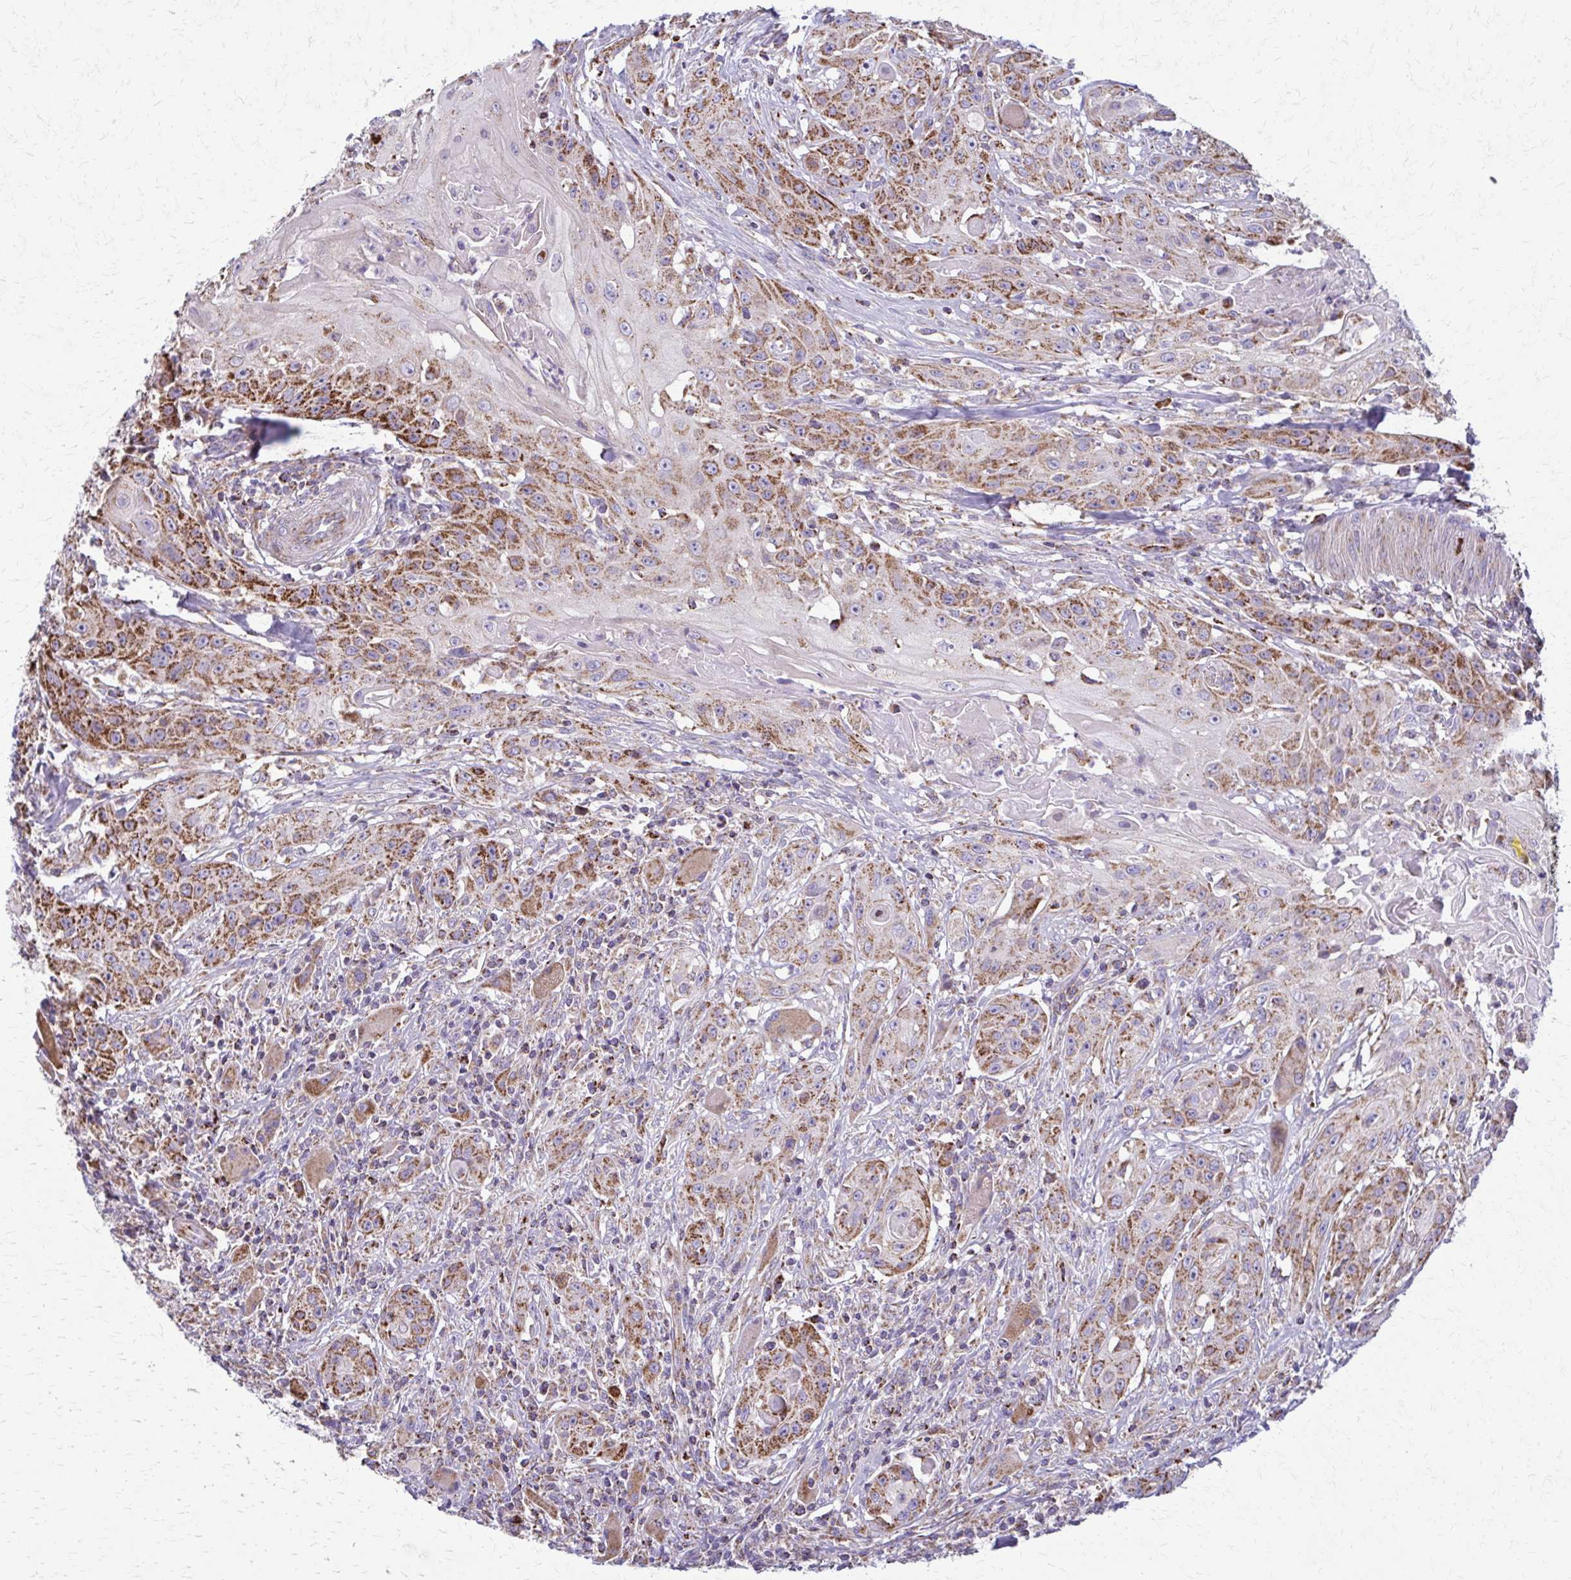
{"staining": {"intensity": "moderate", "quantity": ">75%", "location": "cytoplasmic/membranous"}, "tissue": "head and neck cancer", "cell_type": "Tumor cells", "image_type": "cancer", "snomed": [{"axis": "morphology", "description": "Squamous cell carcinoma, NOS"}, {"axis": "topography", "description": "Oral tissue"}, {"axis": "topography", "description": "Head-Neck"}, {"axis": "topography", "description": "Neck, NOS"}], "caption": "Squamous cell carcinoma (head and neck) was stained to show a protein in brown. There is medium levels of moderate cytoplasmic/membranous staining in approximately >75% of tumor cells. (DAB IHC, brown staining for protein, blue staining for nuclei).", "gene": "TVP23A", "patient": {"sex": "female", "age": 55}}